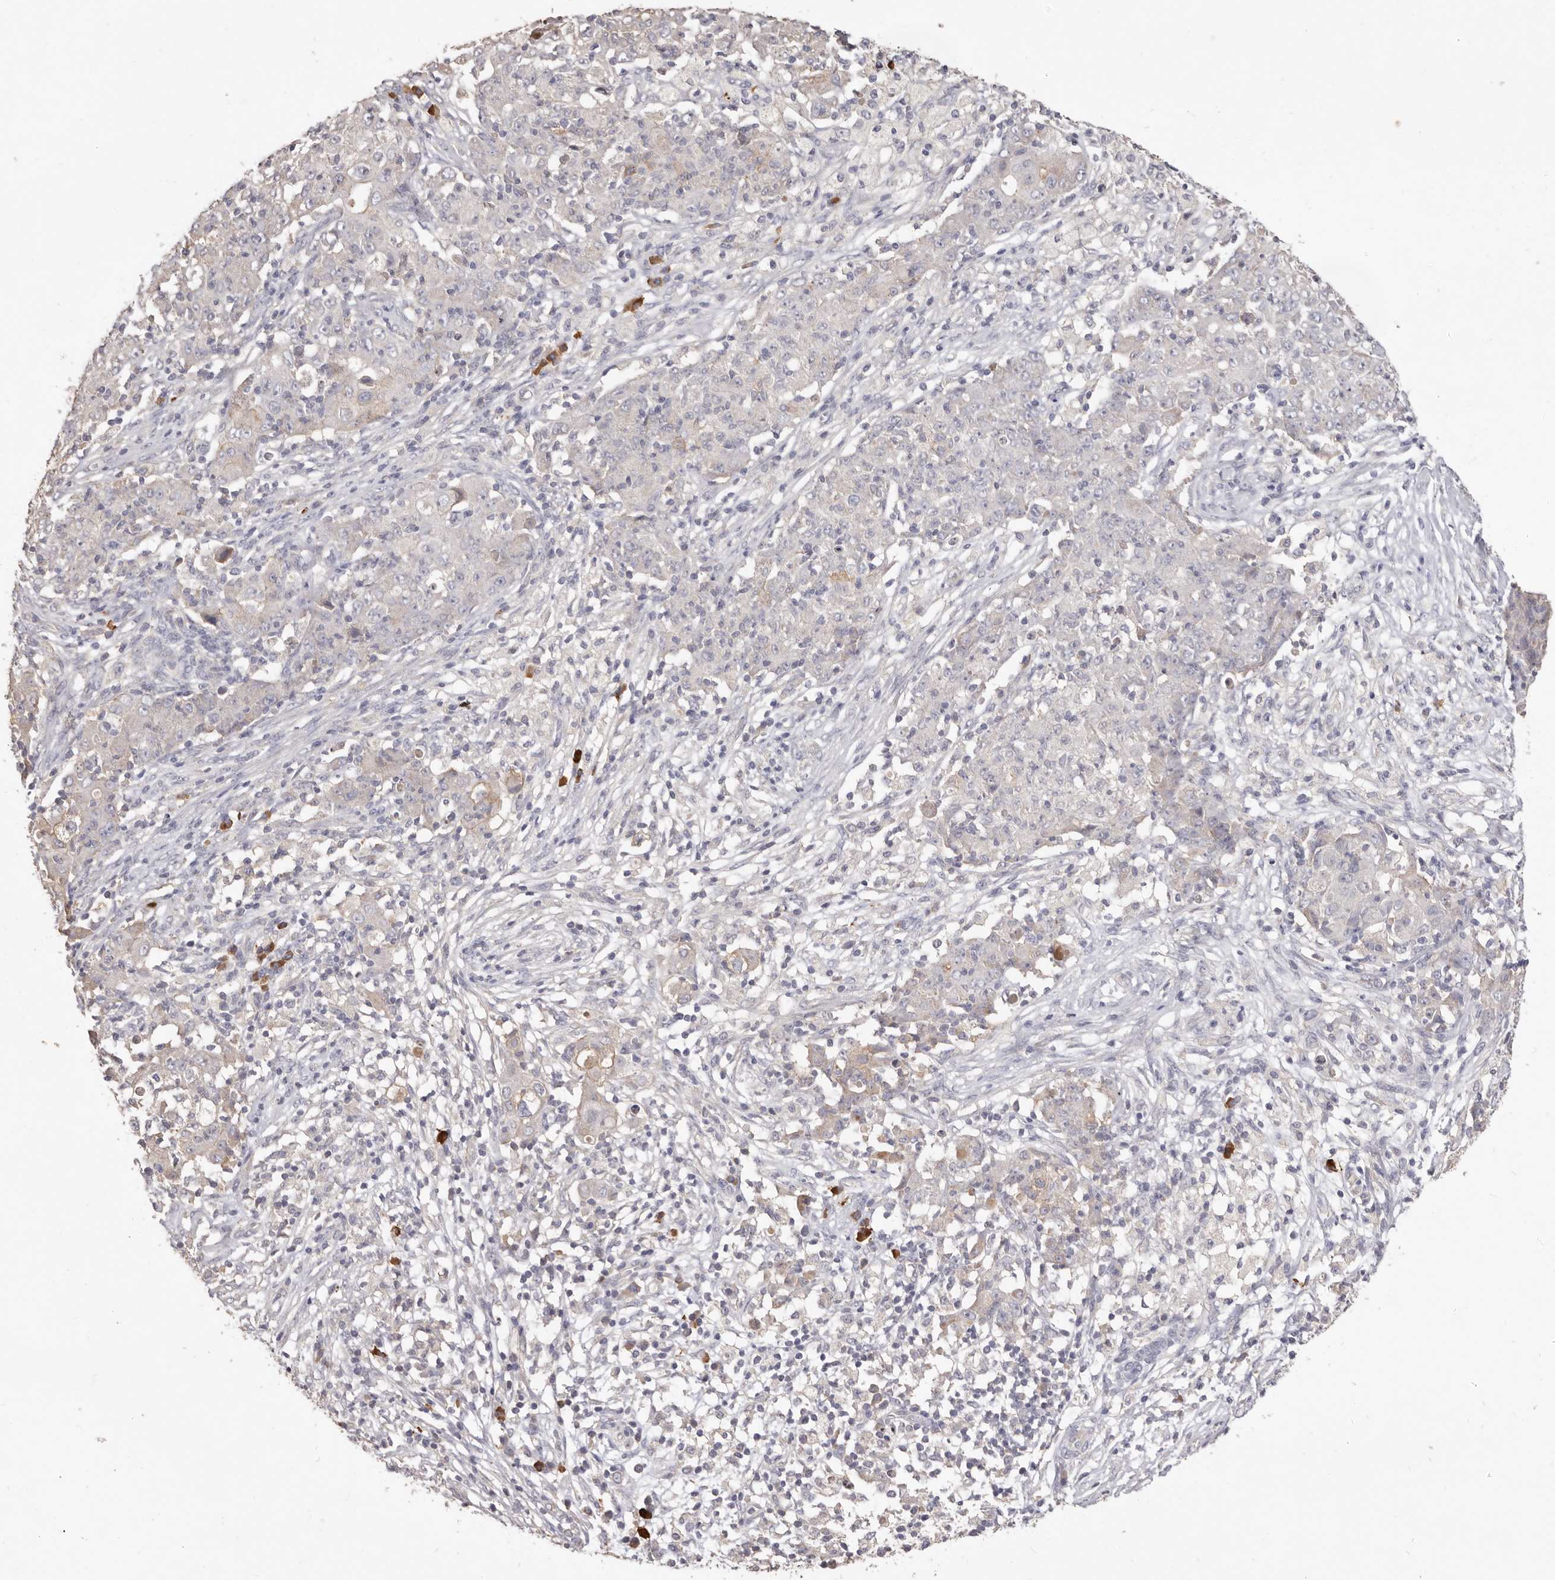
{"staining": {"intensity": "negative", "quantity": "none", "location": "none"}, "tissue": "ovarian cancer", "cell_type": "Tumor cells", "image_type": "cancer", "snomed": [{"axis": "morphology", "description": "Carcinoma, endometroid"}, {"axis": "topography", "description": "Ovary"}], "caption": "Immunohistochemical staining of human ovarian cancer demonstrates no significant expression in tumor cells.", "gene": "HCAR2", "patient": {"sex": "female", "age": 42}}